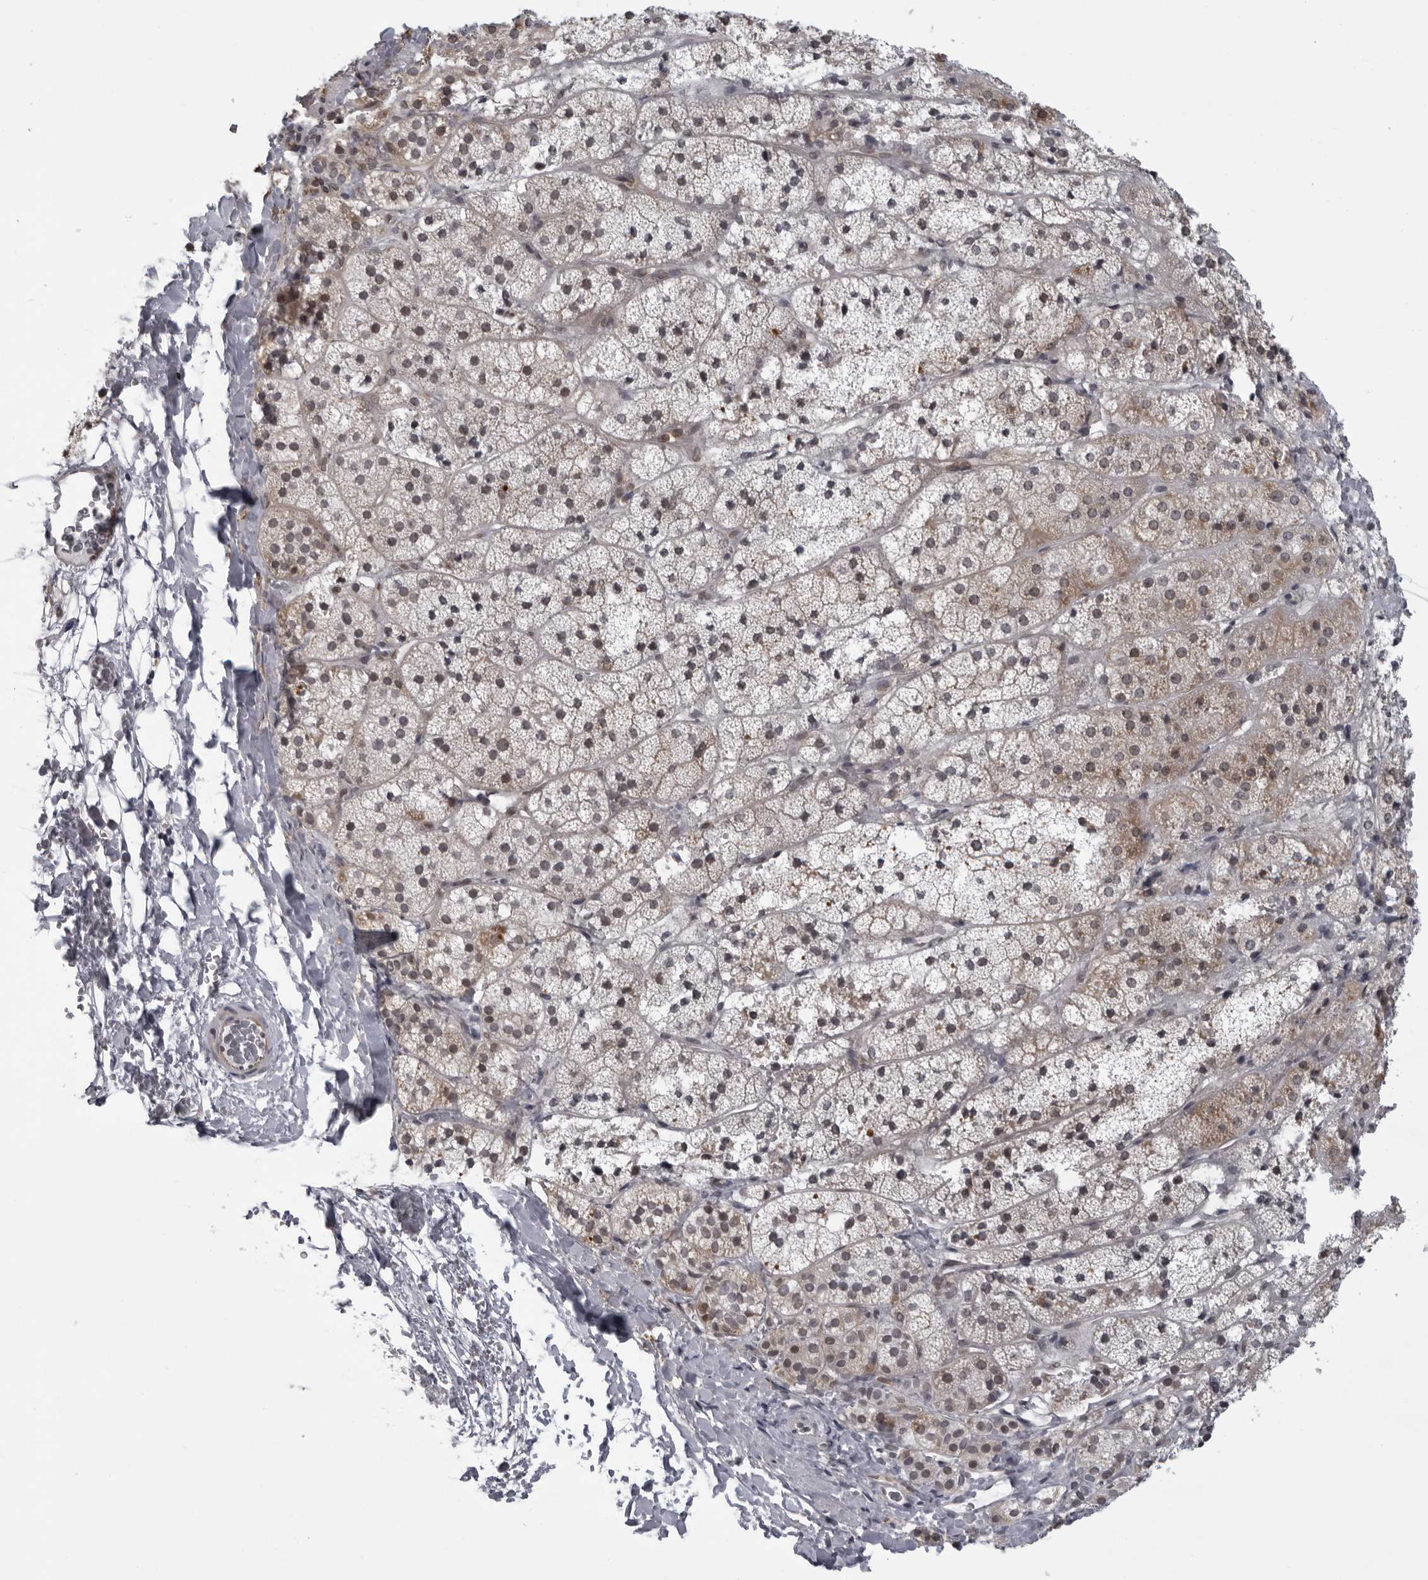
{"staining": {"intensity": "moderate", "quantity": "25%-75%", "location": "cytoplasmic/membranous"}, "tissue": "adrenal gland", "cell_type": "Glandular cells", "image_type": "normal", "snomed": [{"axis": "morphology", "description": "Normal tissue, NOS"}, {"axis": "topography", "description": "Adrenal gland"}], "caption": "The immunohistochemical stain shows moderate cytoplasmic/membranous positivity in glandular cells of benign adrenal gland. The protein is shown in brown color, while the nuclei are stained blue.", "gene": "MAPK12", "patient": {"sex": "female", "age": 44}}